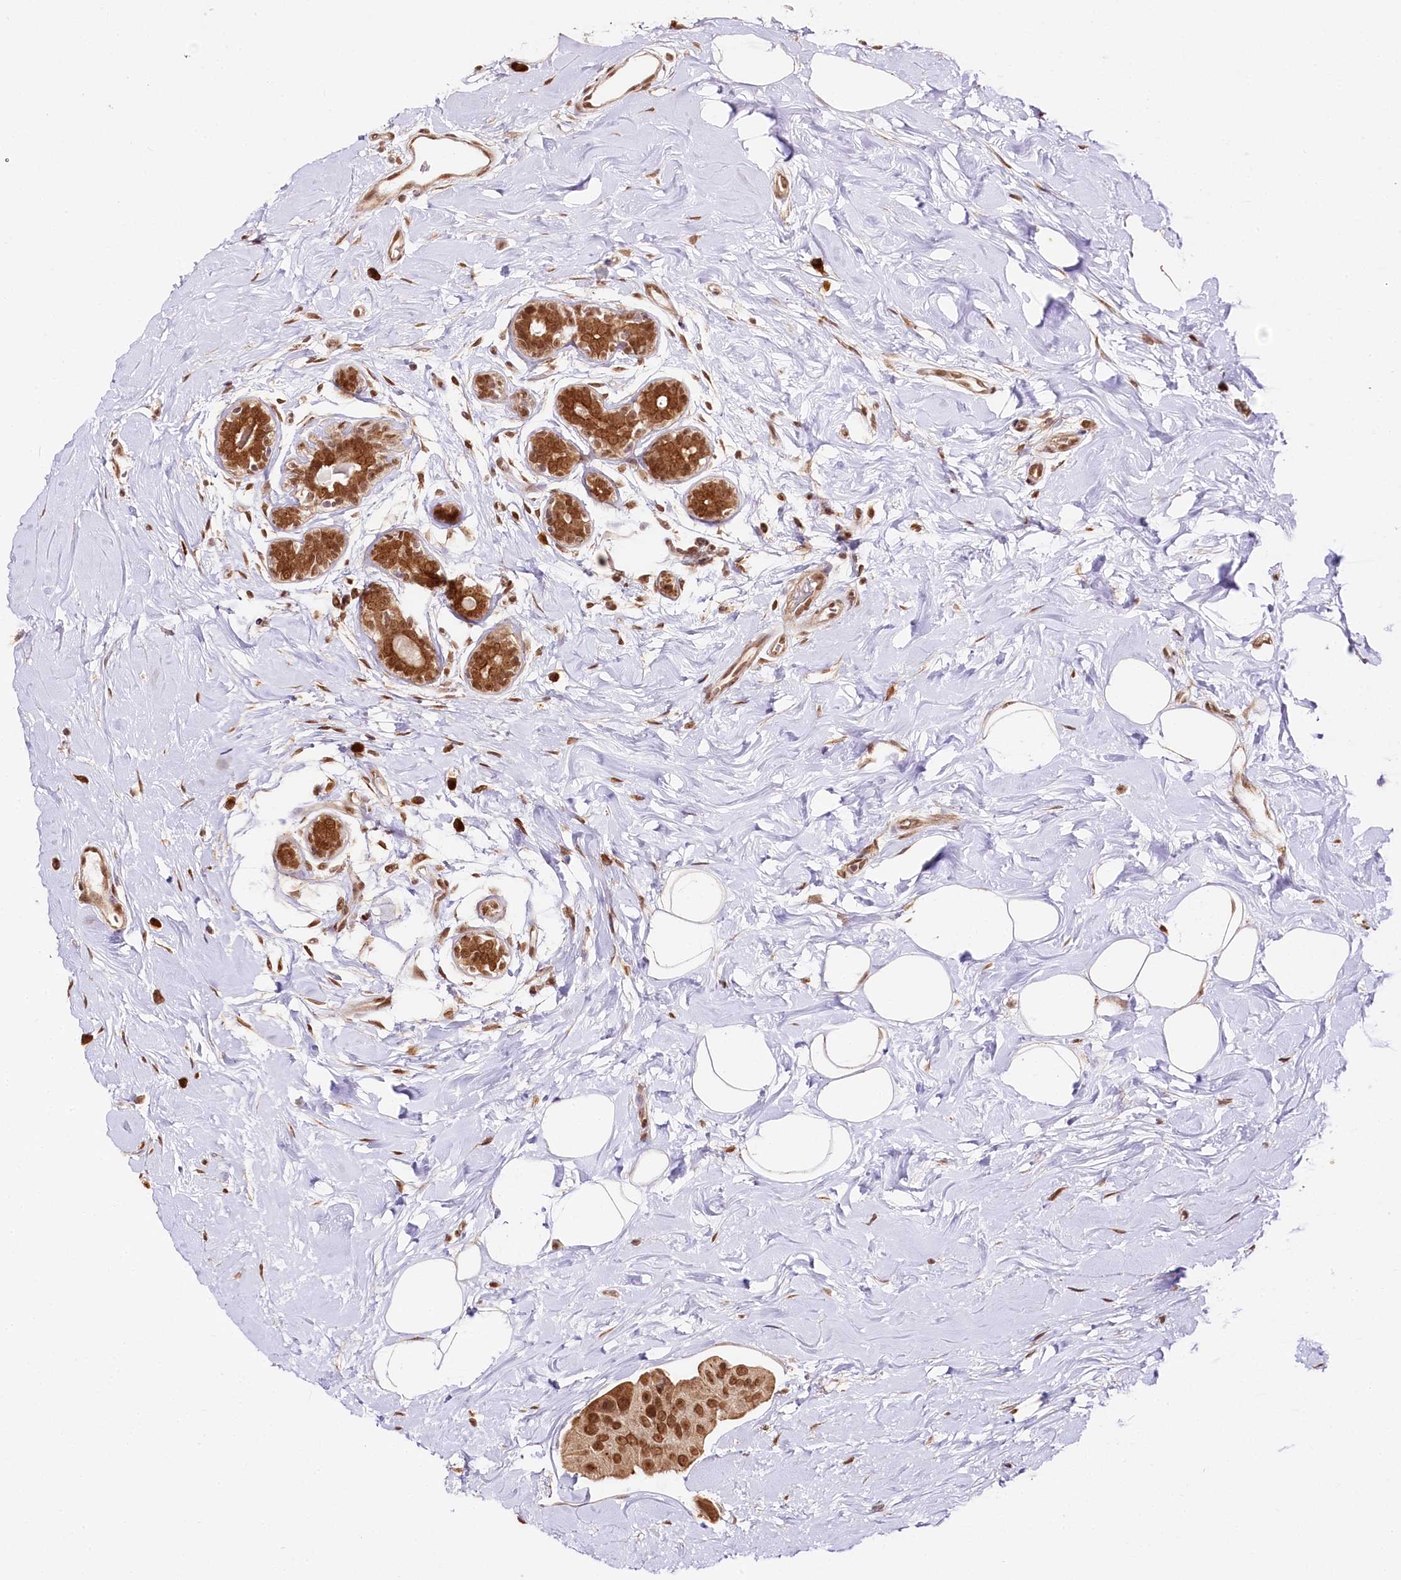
{"staining": {"intensity": "moderate", "quantity": ">75%", "location": "nuclear"}, "tissue": "breast cancer", "cell_type": "Tumor cells", "image_type": "cancer", "snomed": [{"axis": "morphology", "description": "Normal tissue, NOS"}, {"axis": "morphology", "description": "Duct carcinoma"}, {"axis": "topography", "description": "Breast"}], "caption": "Immunohistochemistry (IHC) (DAB (3,3'-diaminobenzidine)) staining of human breast intraductal carcinoma exhibits moderate nuclear protein expression in about >75% of tumor cells.", "gene": "ENSG00000144785", "patient": {"sex": "female", "age": 39}}